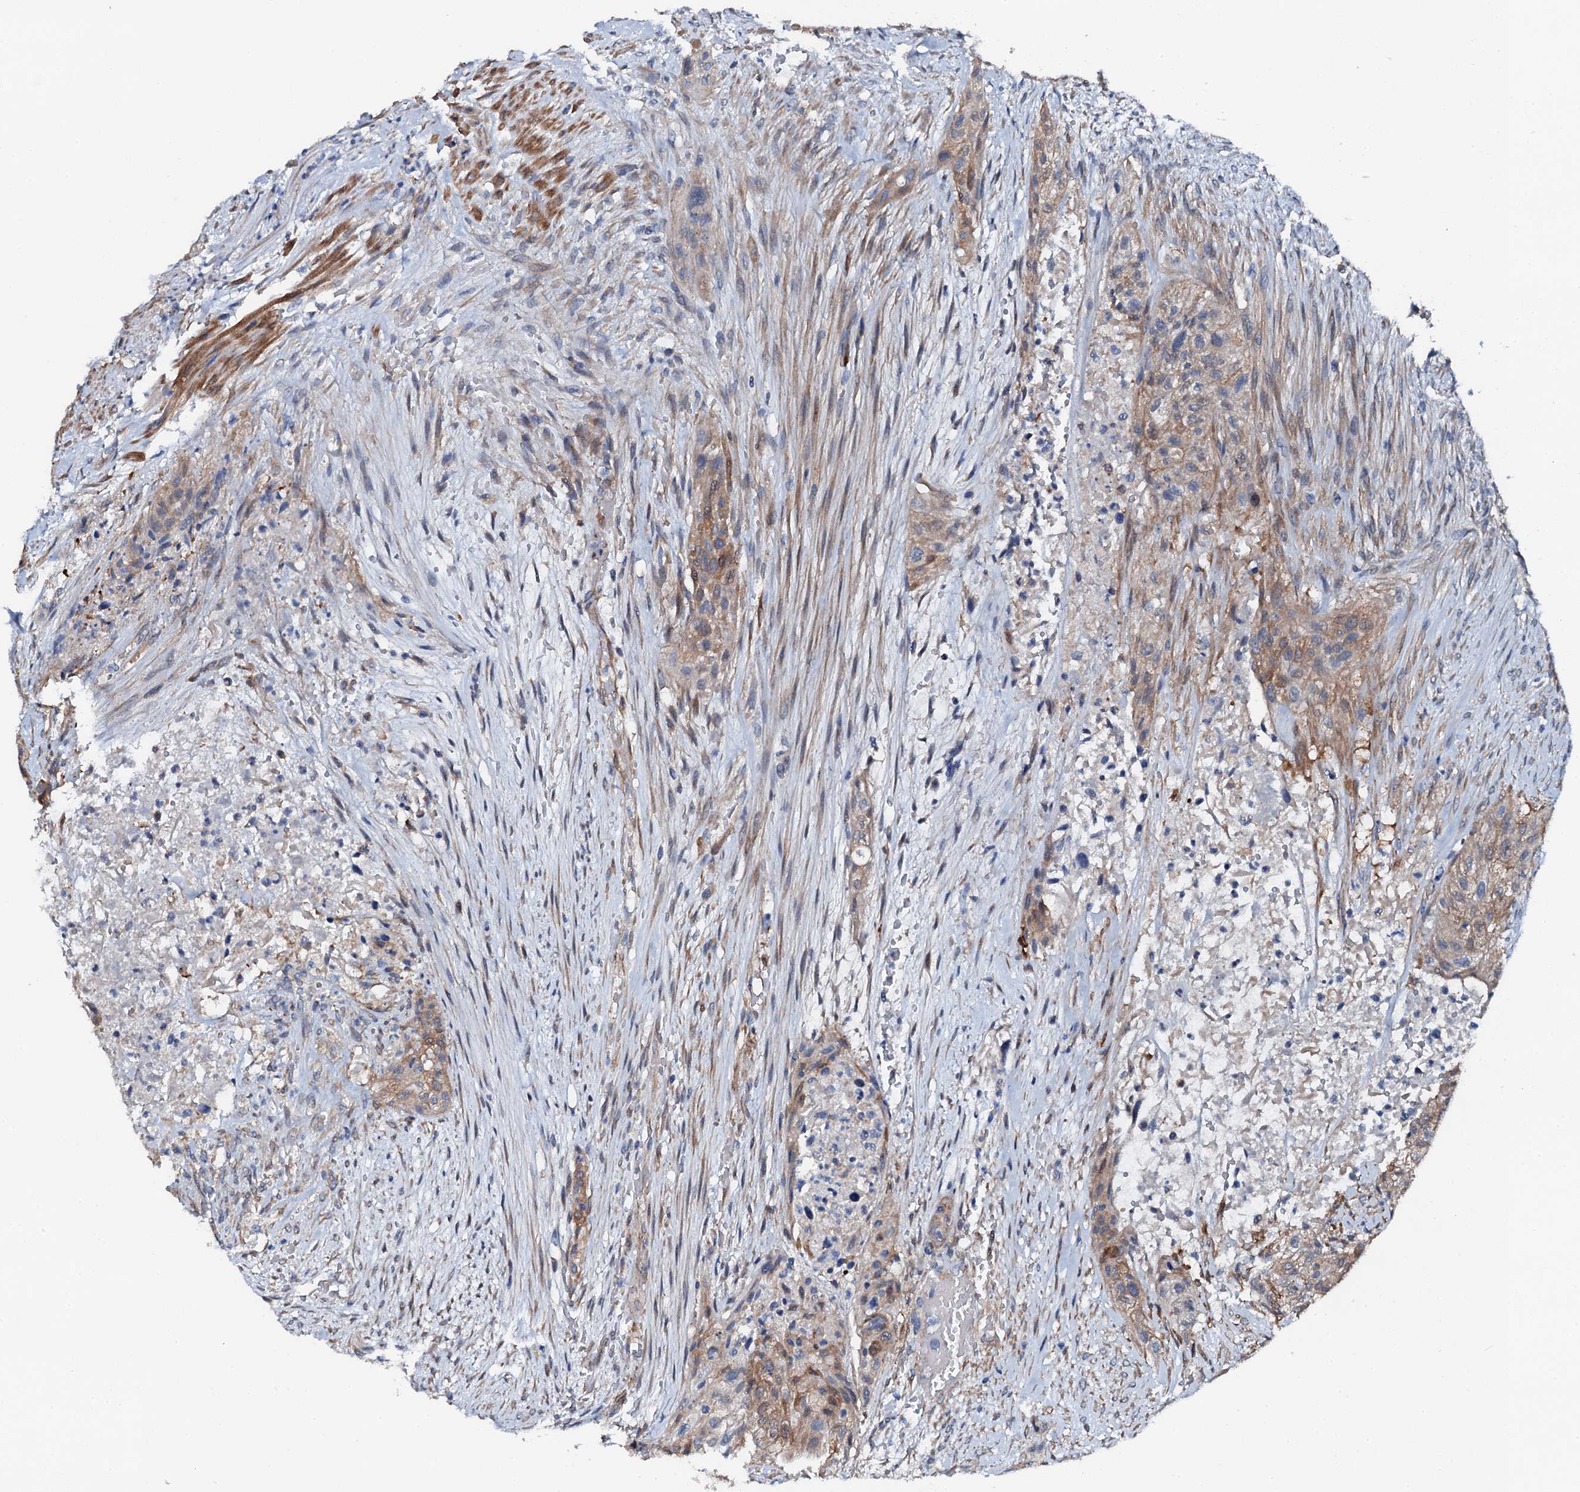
{"staining": {"intensity": "weak", "quantity": "25%-75%", "location": "cytoplasmic/membranous"}, "tissue": "urothelial cancer", "cell_type": "Tumor cells", "image_type": "cancer", "snomed": [{"axis": "morphology", "description": "Urothelial carcinoma, High grade"}, {"axis": "topography", "description": "Urinary bladder"}], "caption": "Human urothelial cancer stained with a brown dye reveals weak cytoplasmic/membranous positive positivity in approximately 25%-75% of tumor cells.", "gene": "GFOD2", "patient": {"sex": "male", "age": 35}}